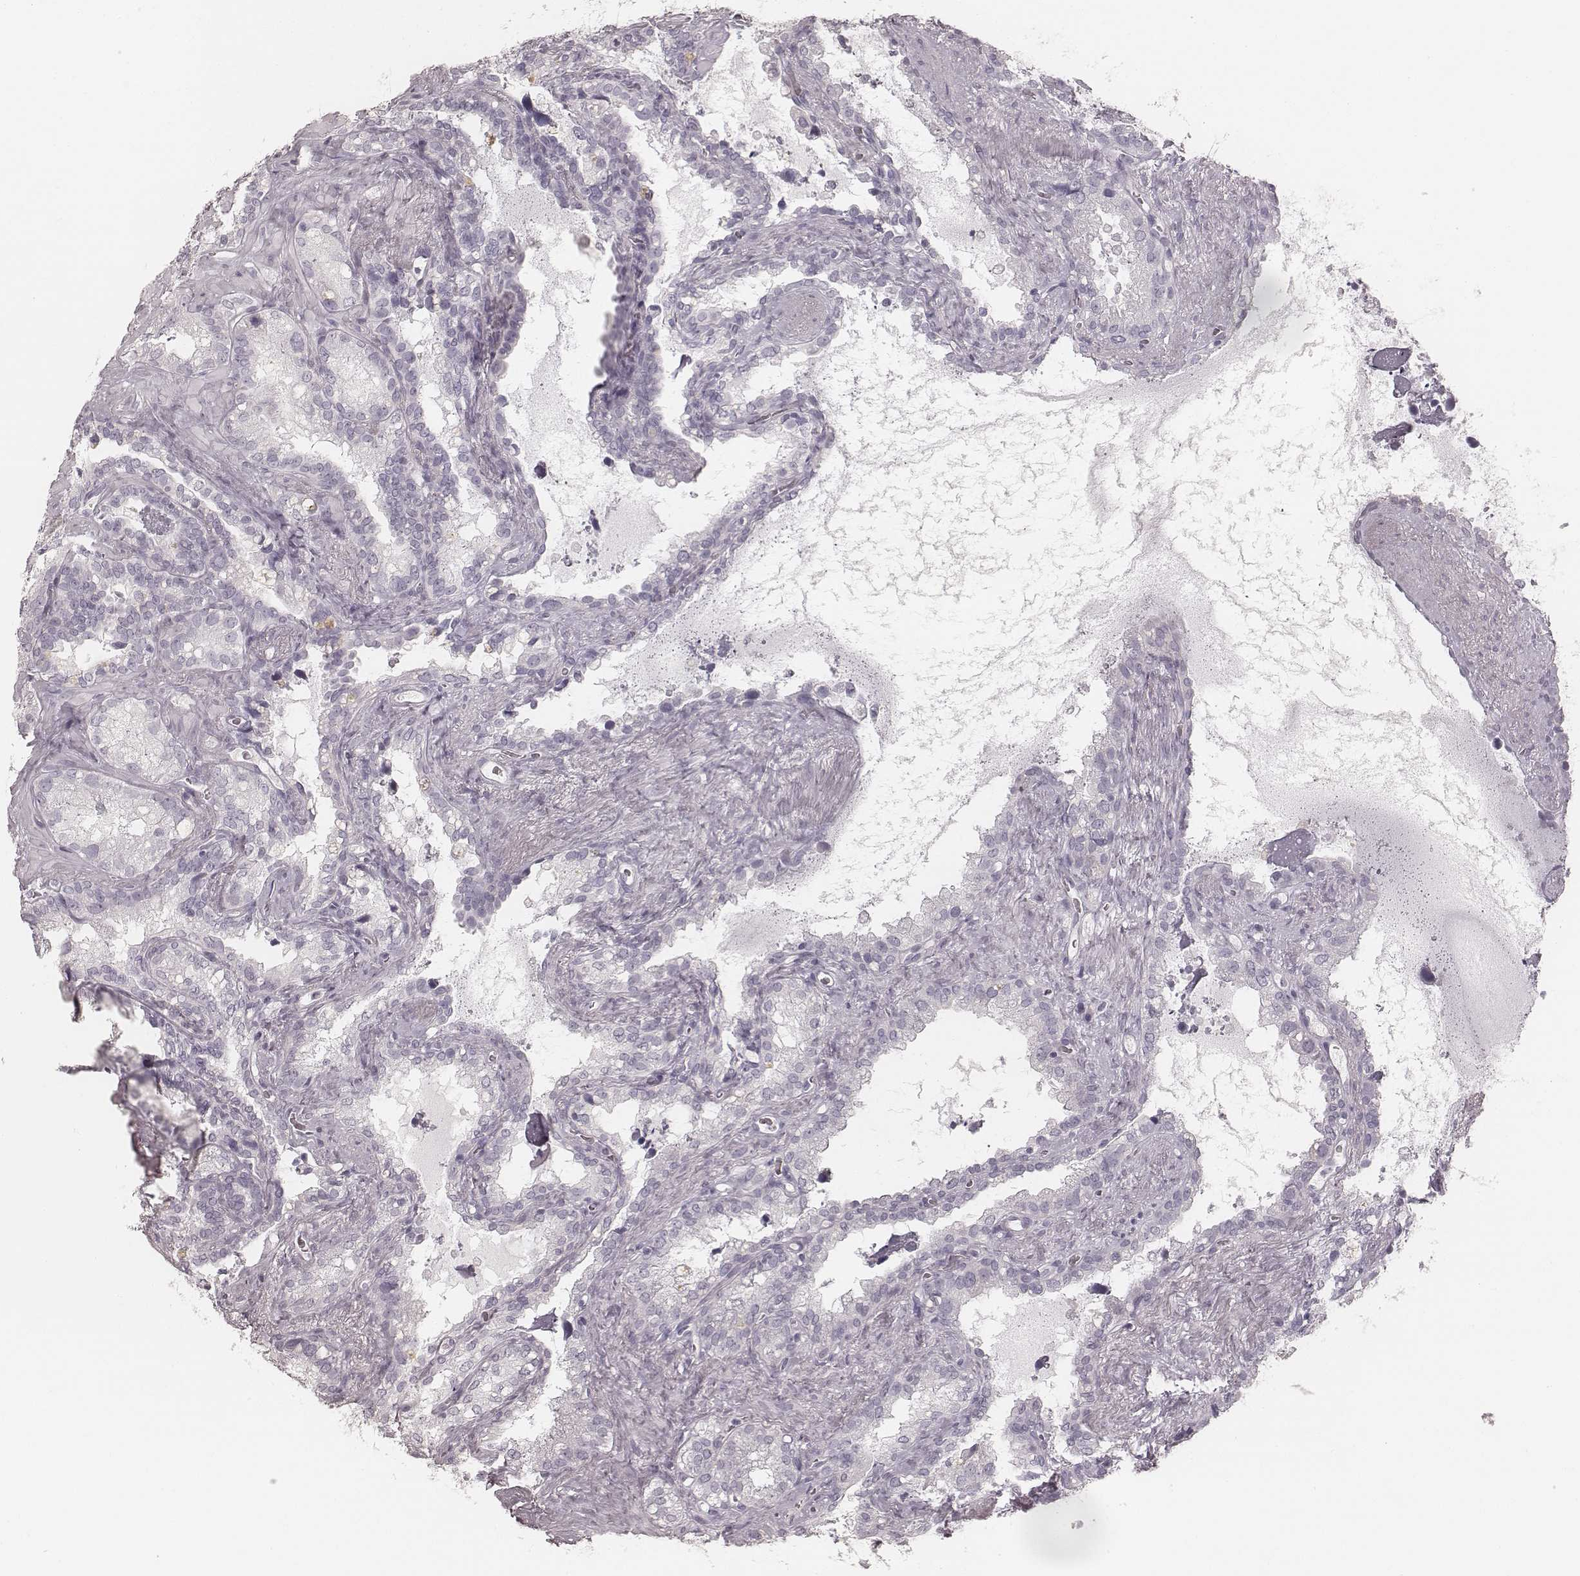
{"staining": {"intensity": "negative", "quantity": "none", "location": "none"}, "tissue": "seminal vesicle", "cell_type": "Glandular cells", "image_type": "normal", "snomed": [{"axis": "morphology", "description": "Normal tissue, NOS"}, {"axis": "topography", "description": "Seminal veicle"}], "caption": "Glandular cells show no significant staining in normal seminal vesicle. (DAB IHC visualized using brightfield microscopy, high magnification).", "gene": "KRT26", "patient": {"sex": "male", "age": 71}}